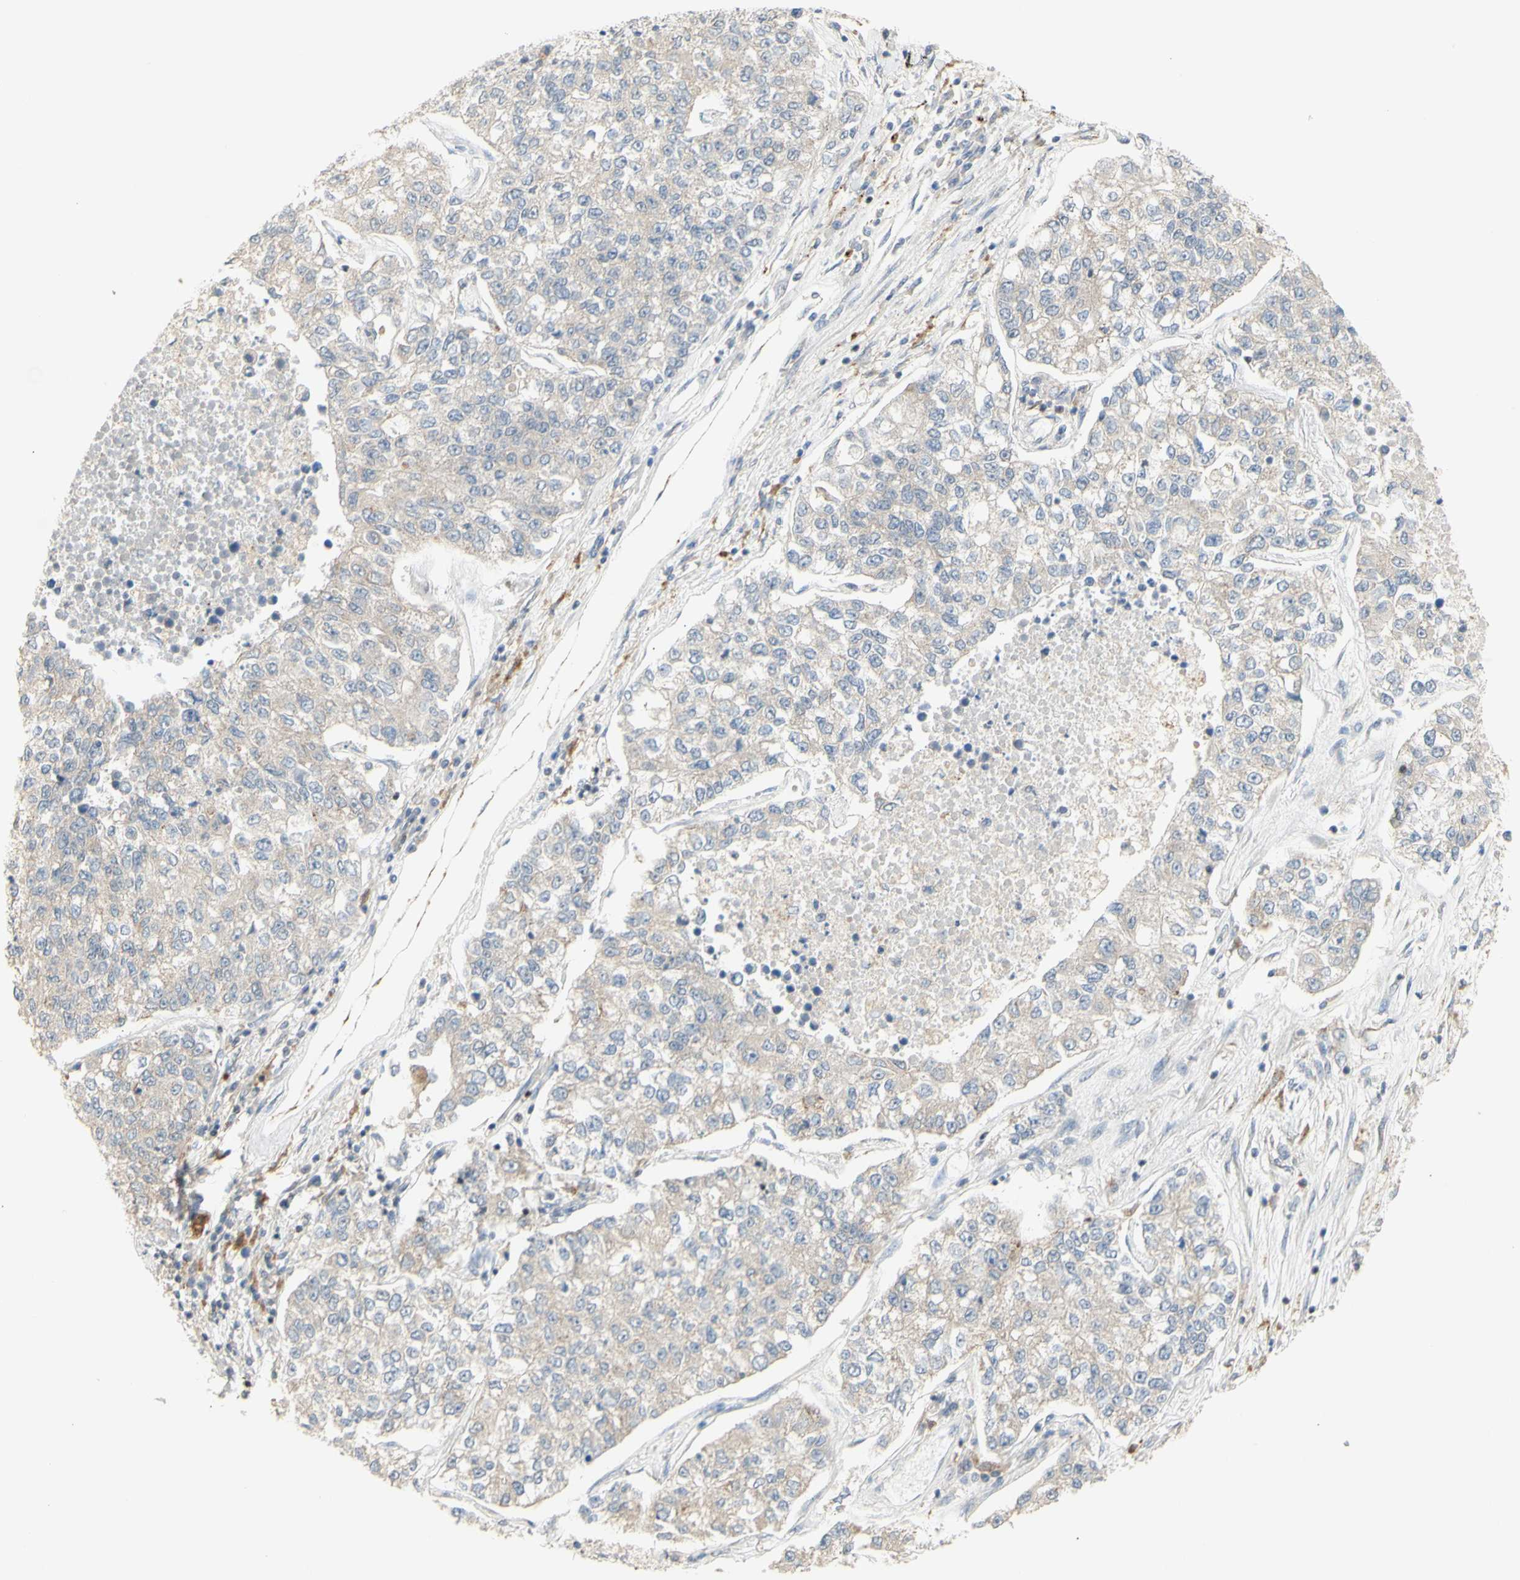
{"staining": {"intensity": "negative", "quantity": "none", "location": "none"}, "tissue": "lung cancer", "cell_type": "Tumor cells", "image_type": "cancer", "snomed": [{"axis": "morphology", "description": "Adenocarcinoma, NOS"}, {"axis": "topography", "description": "Lung"}], "caption": "Tumor cells show no significant expression in lung cancer. (DAB (3,3'-diaminobenzidine) immunohistochemistry (IHC) visualized using brightfield microscopy, high magnification).", "gene": "NLRP1", "patient": {"sex": "male", "age": 49}}